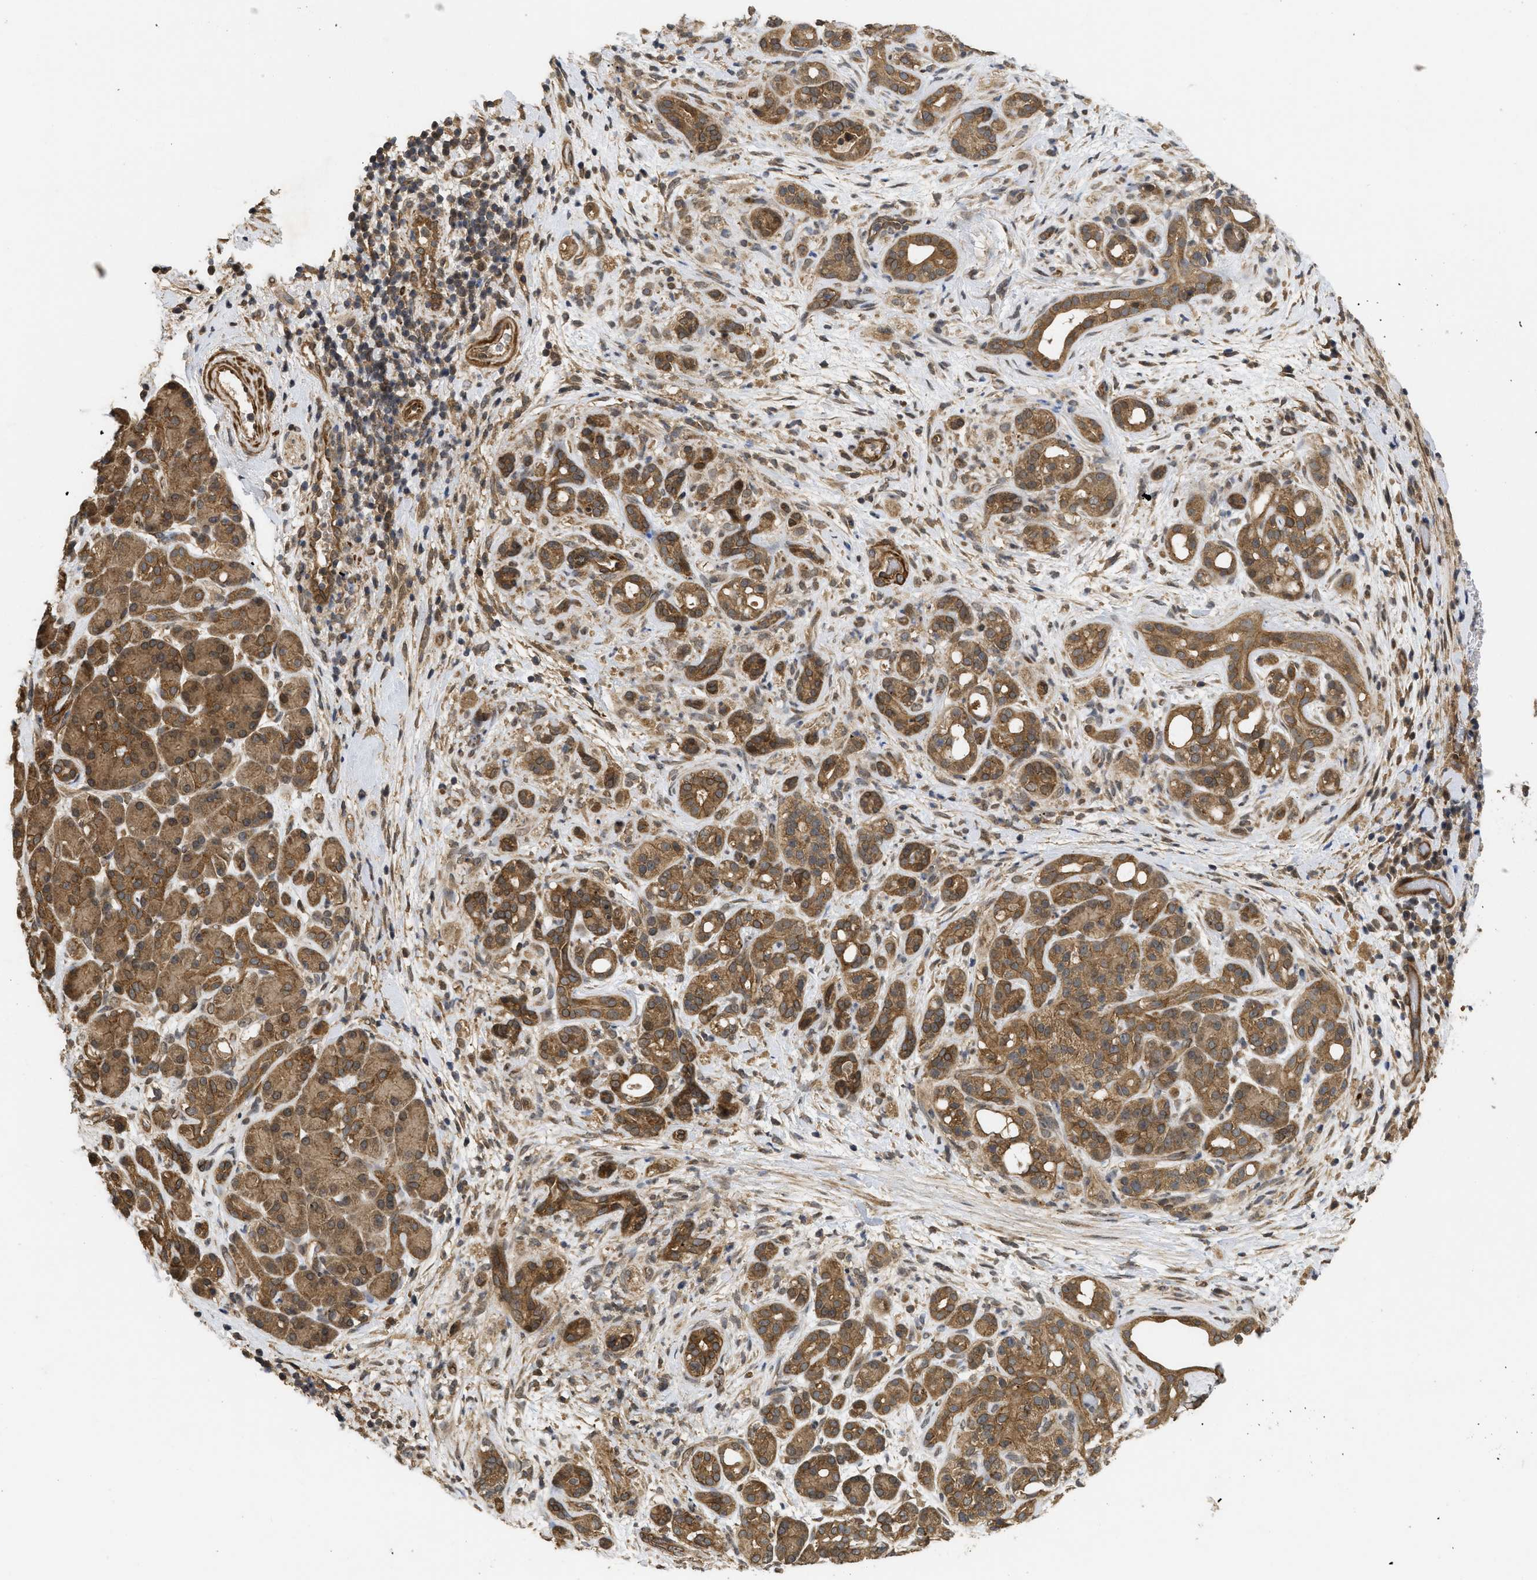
{"staining": {"intensity": "moderate", "quantity": ">75%", "location": "cytoplasmic/membranous"}, "tissue": "pancreatic cancer", "cell_type": "Tumor cells", "image_type": "cancer", "snomed": [{"axis": "morphology", "description": "Adenocarcinoma, NOS"}, {"axis": "topography", "description": "Pancreas"}], "caption": "A high-resolution photomicrograph shows immunohistochemistry (IHC) staining of pancreatic adenocarcinoma, which reveals moderate cytoplasmic/membranous expression in approximately >75% of tumor cells. Nuclei are stained in blue.", "gene": "FZD6", "patient": {"sex": "male", "age": 55}}